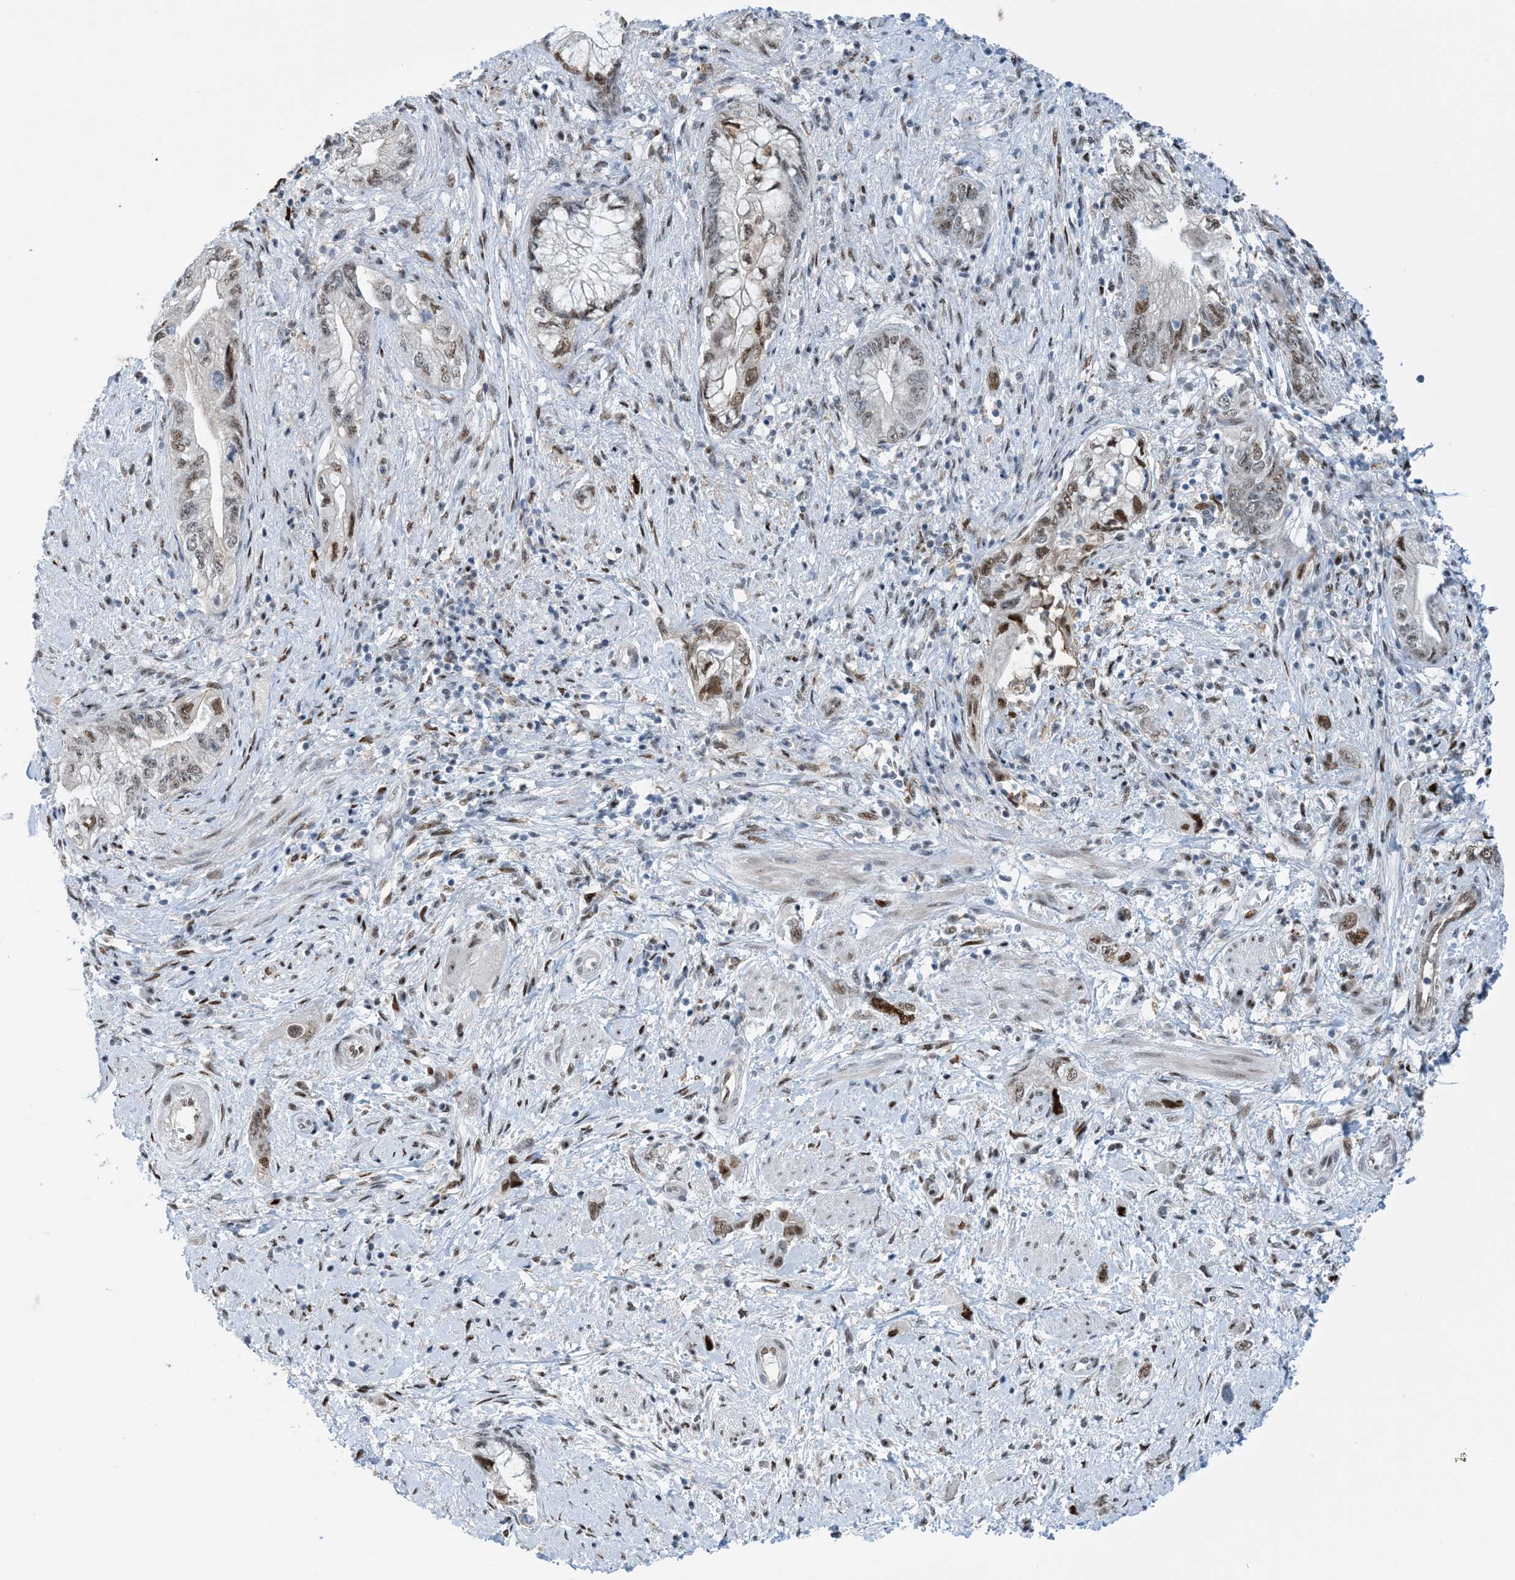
{"staining": {"intensity": "moderate", "quantity": "<25%", "location": "nuclear"}, "tissue": "pancreatic cancer", "cell_type": "Tumor cells", "image_type": "cancer", "snomed": [{"axis": "morphology", "description": "Adenocarcinoma, NOS"}, {"axis": "topography", "description": "Pancreas"}], "caption": "This is a photomicrograph of IHC staining of pancreatic cancer (adenocarcinoma), which shows moderate positivity in the nuclear of tumor cells.", "gene": "HEMK1", "patient": {"sex": "female", "age": 73}}